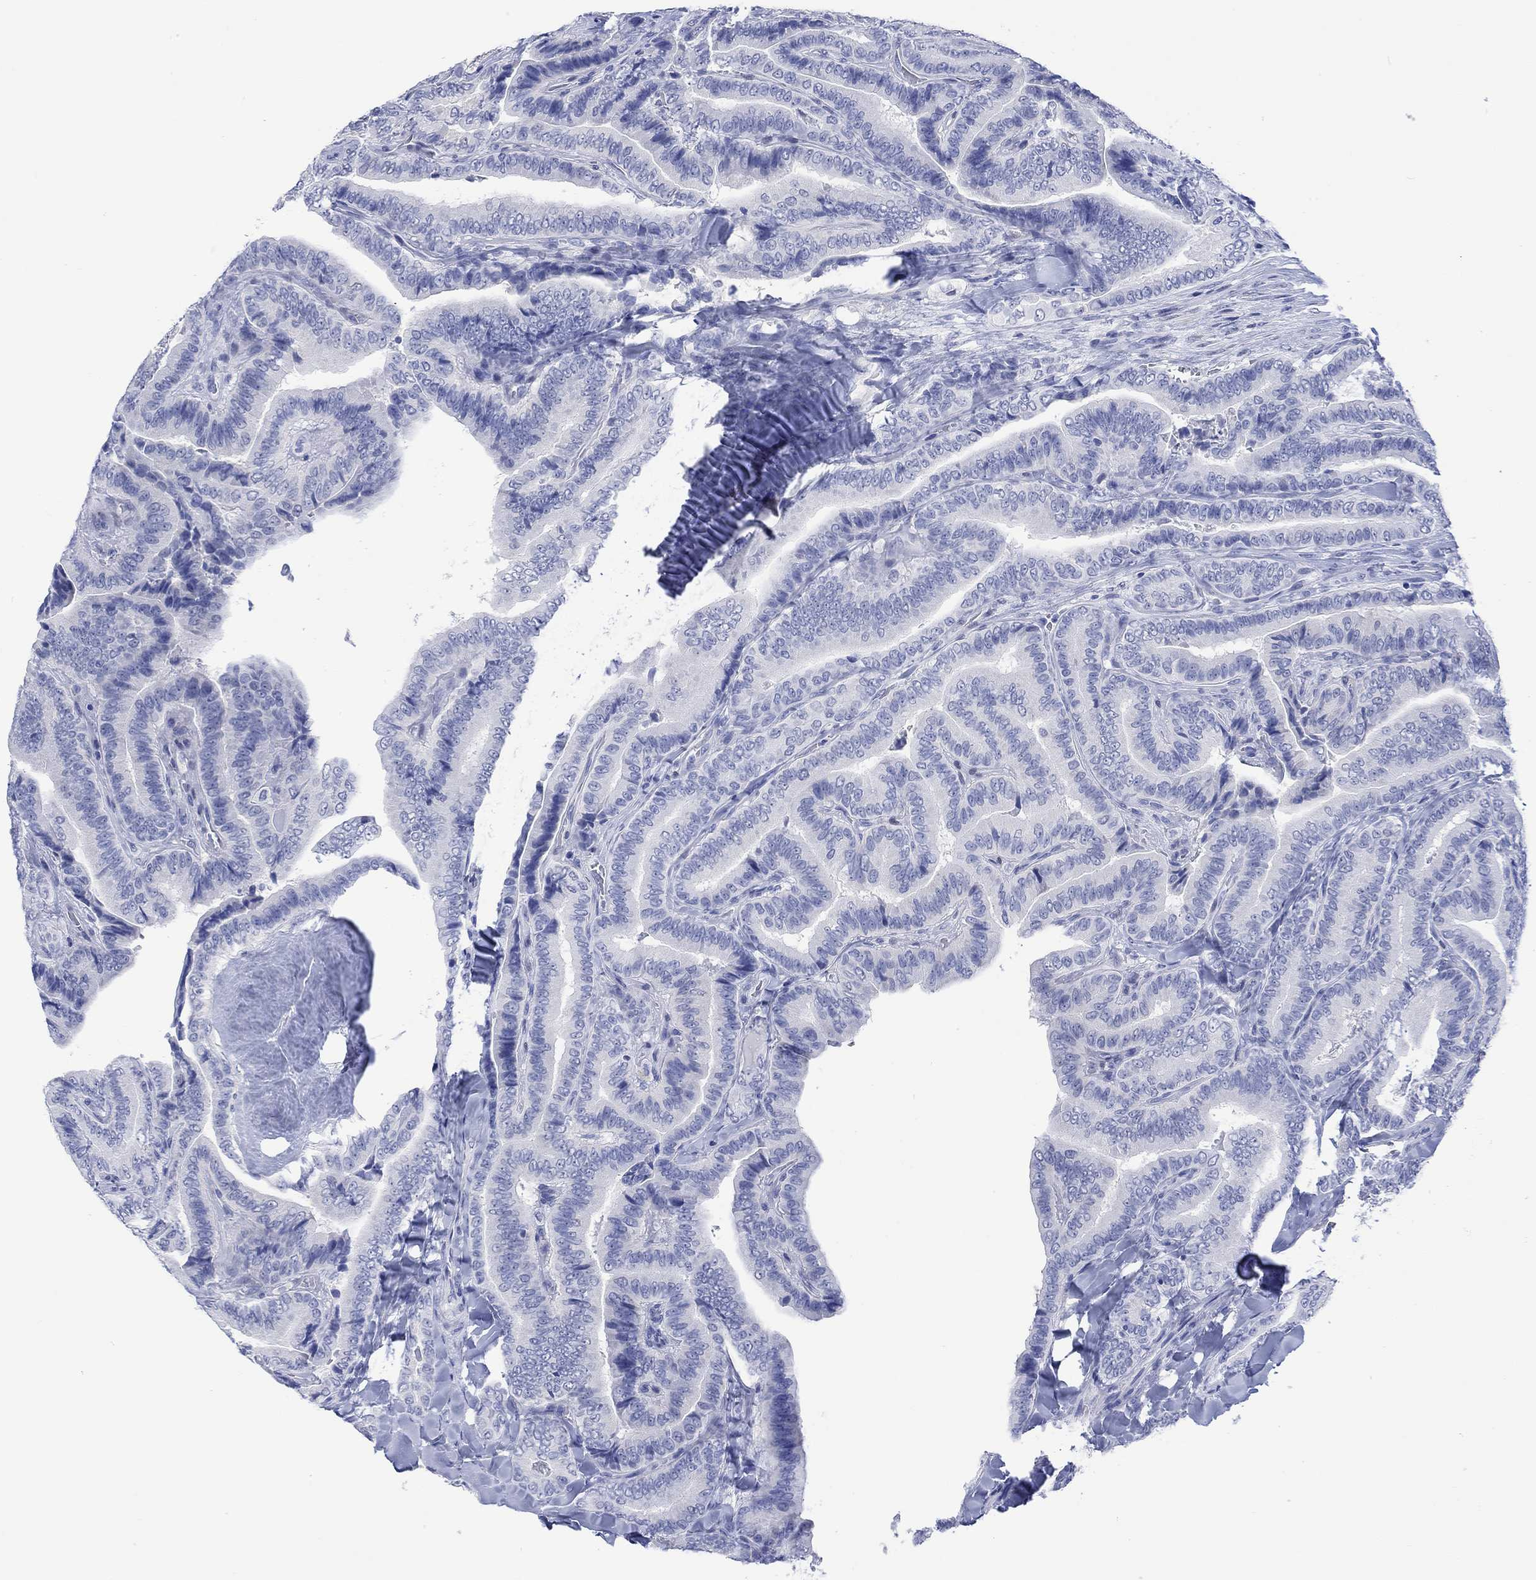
{"staining": {"intensity": "negative", "quantity": "none", "location": "none"}, "tissue": "thyroid cancer", "cell_type": "Tumor cells", "image_type": "cancer", "snomed": [{"axis": "morphology", "description": "Papillary adenocarcinoma, NOS"}, {"axis": "topography", "description": "Thyroid gland"}], "caption": "High magnification brightfield microscopy of papillary adenocarcinoma (thyroid) stained with DAB (3,3'-diaminobenzidine) (brown) and counterstained with hematoxylin (blue): tumor cells show no significant positivity.", "gene": "MSI1", "patient": {"sex": "male", "age": 61}}